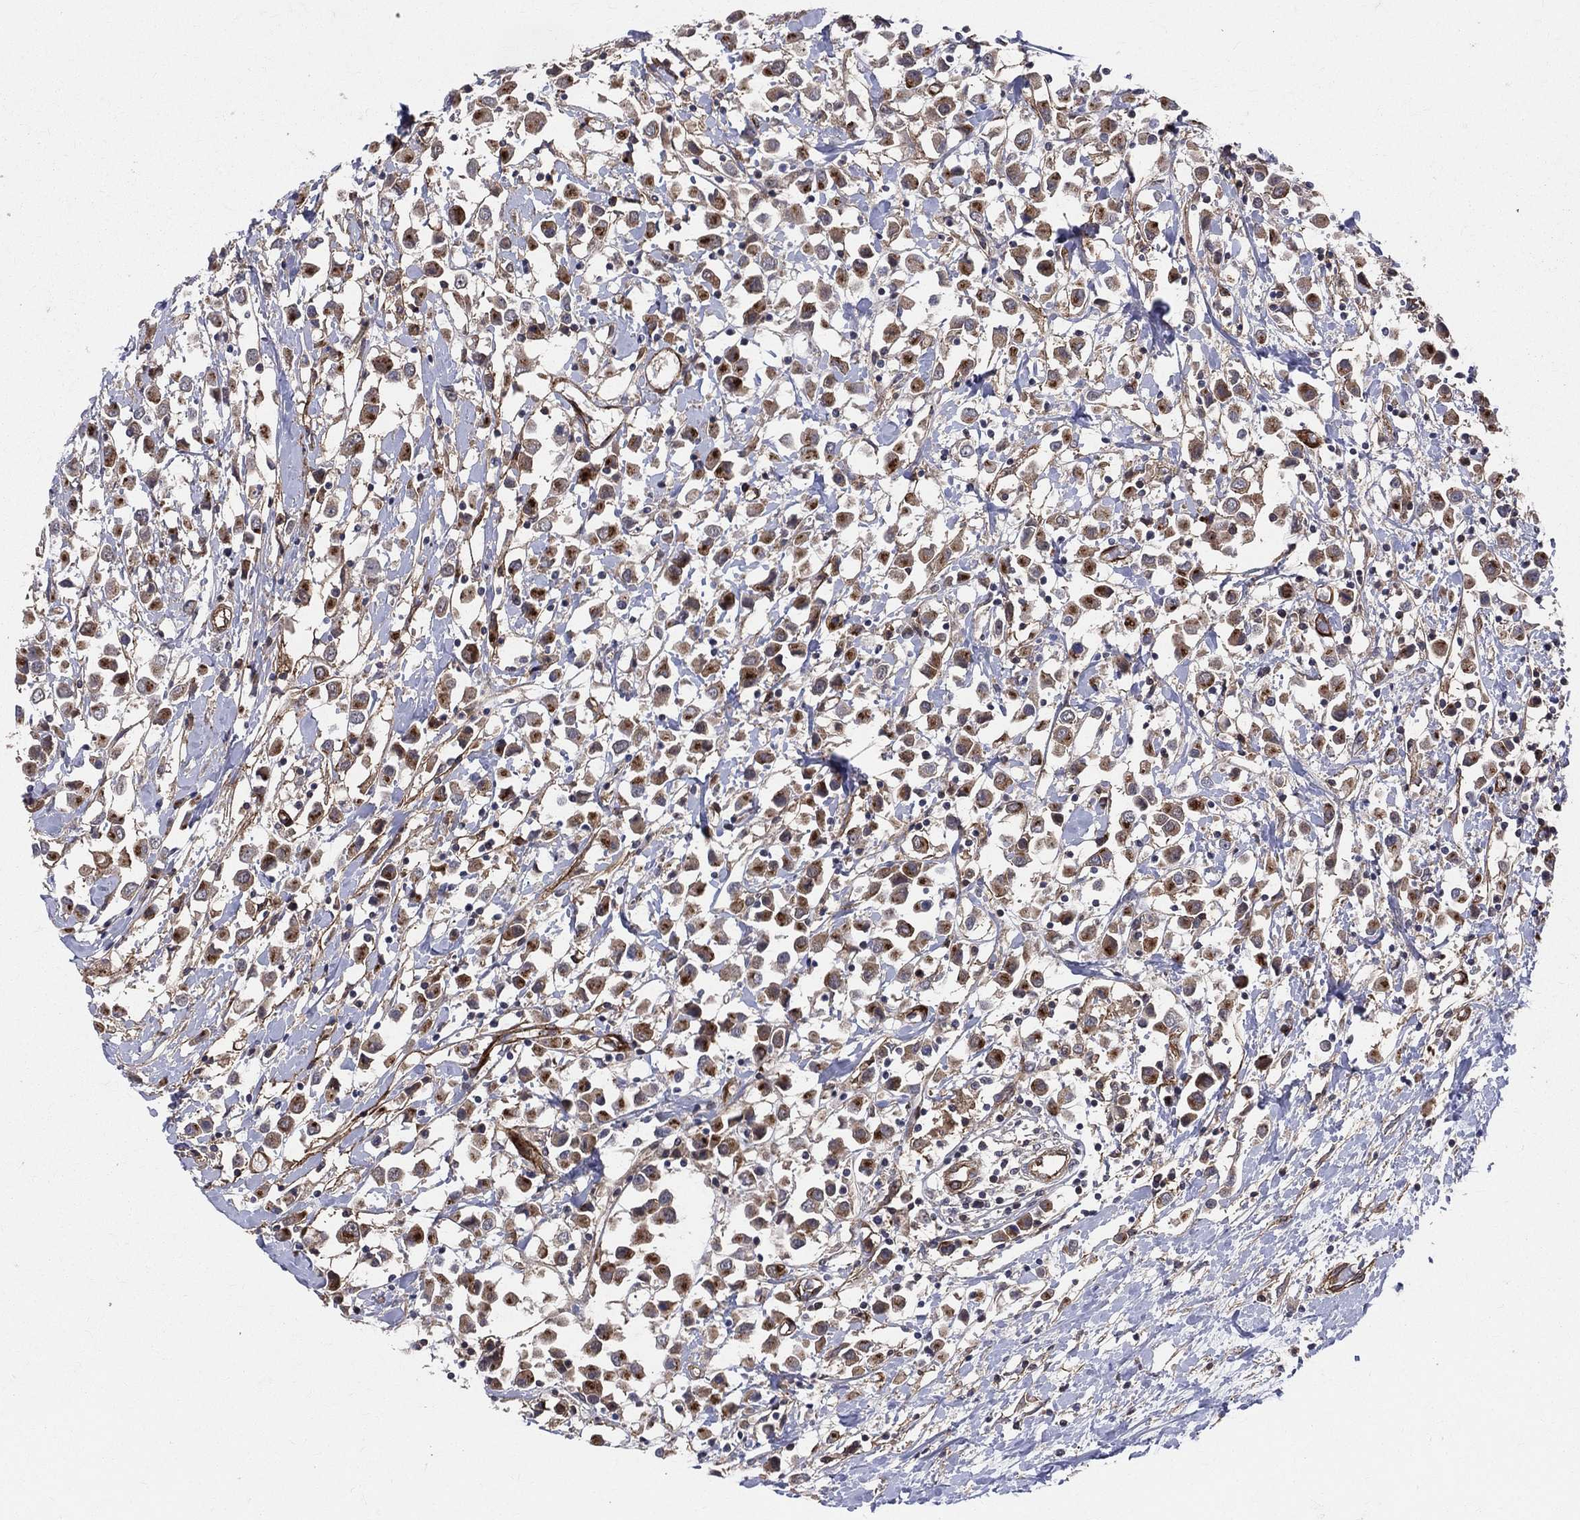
{"staining": {"intensity": "strong", "quantity": ">75%", "location": "cytoplasmic/membranous"}, "tissue": "breast cancer", "cell_type": "Tumor cells", "image_type": "cancer", "snomed": [{"axis": "morphology", "description": "Duct carcinoma"}, {"axis": "topography", "description": "Breast"}], "caption": "Strong cytoplasmic/membranous protein expression is identified in about >75% of tumor cells in breast cancer (intraductal carcinoma). The protein of interest is shown in brown color, while the nuclei are stained blue.", "gene": "ENTPD1", "patient": {"sex": "female", "age": 61}}